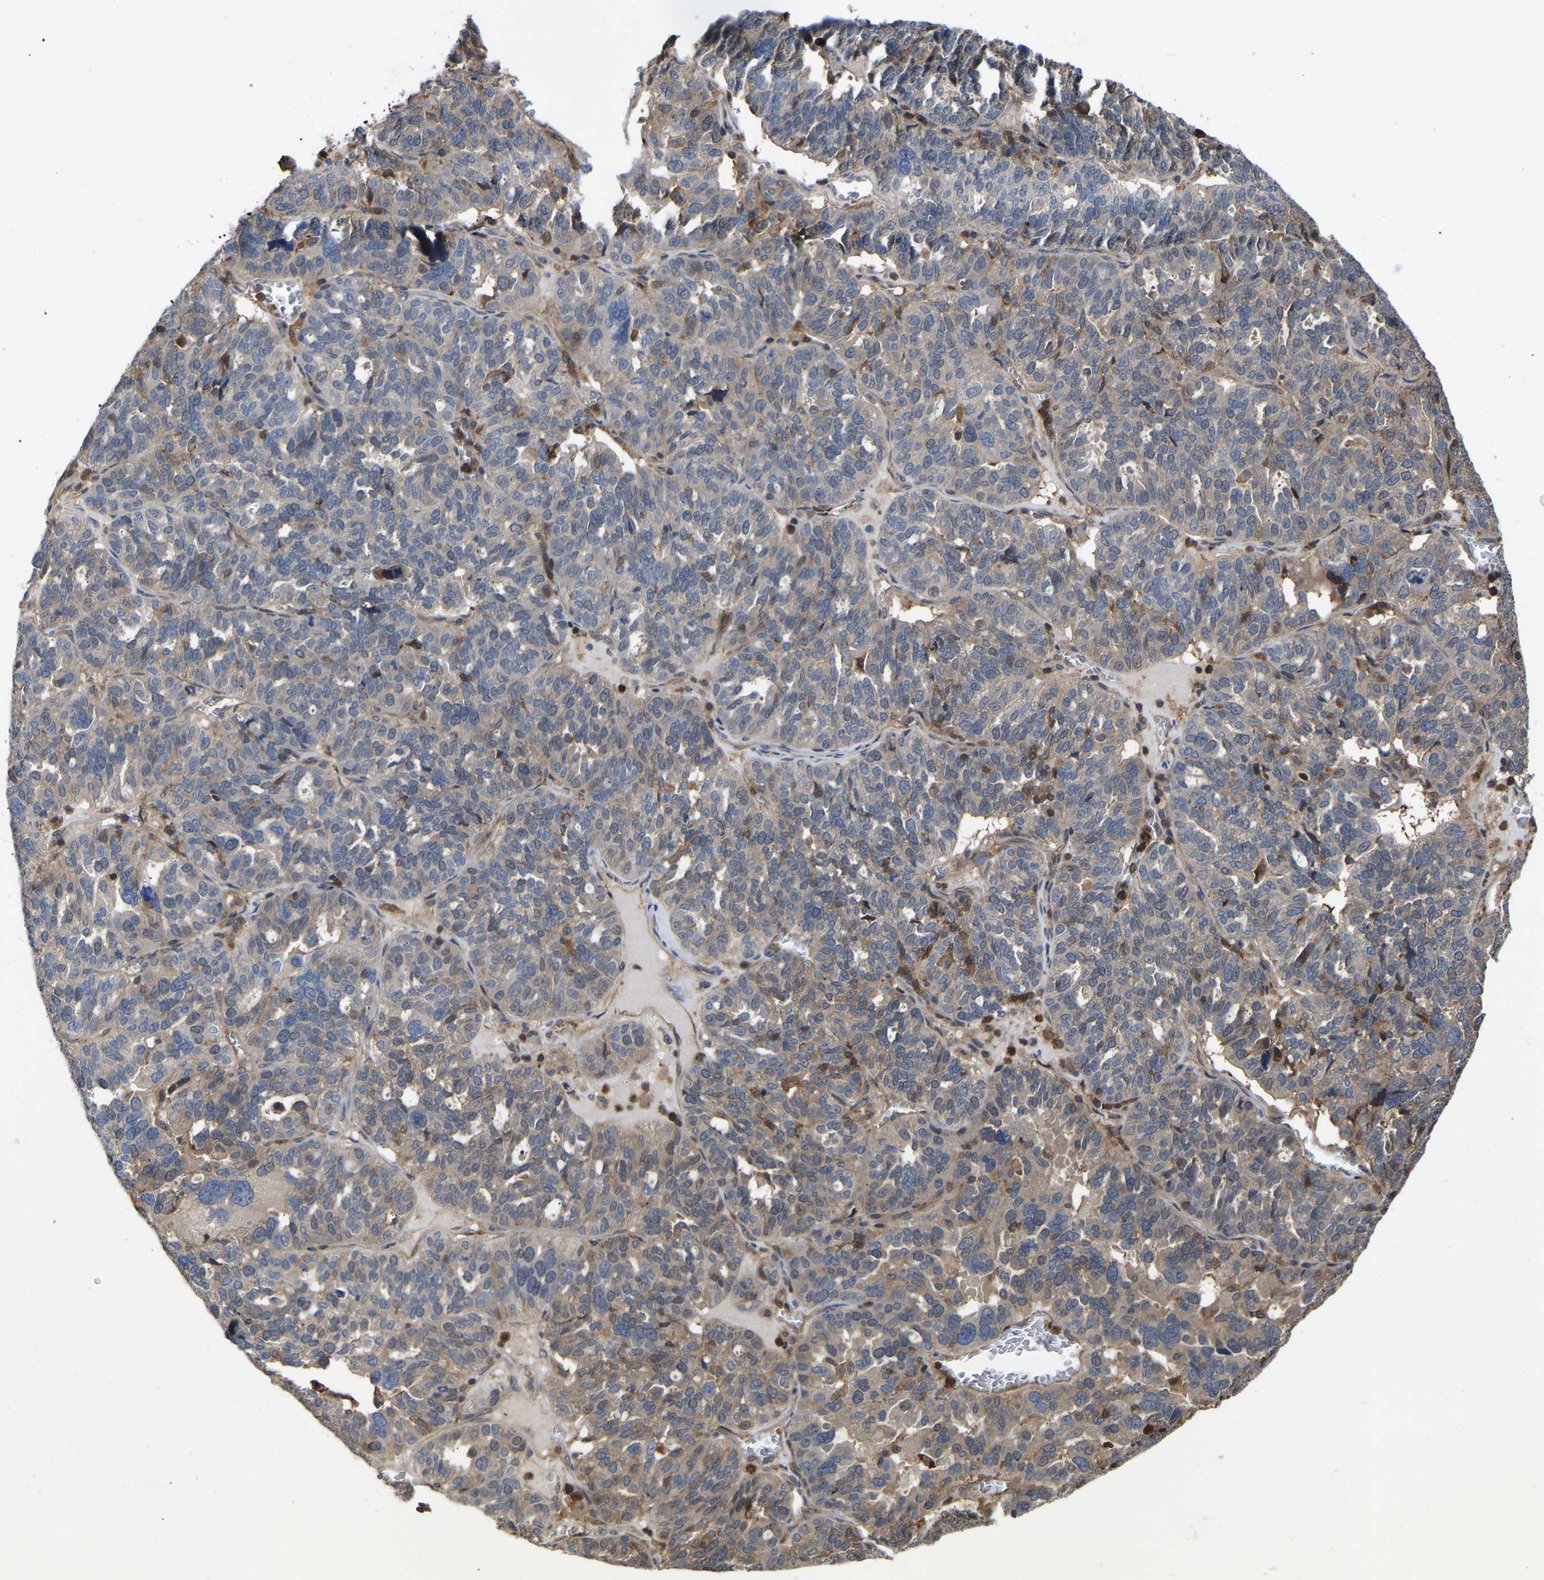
{"staining": {"intensity": "weak", "quantity": "<25%", "location": "cytoplasmic/membranous"}, "tissue": "ovarian cancer", "cell_type": "Tumor cells", "image_type": "cancer", "snomed": [{"axis": "morphology", "description": "Cystadenocarcinoma, serous, NOS"}, {"axis": "topography", "description": "Ovary"}], "caption": "An IHC histopathology image of ovarian serous cystadenocarcinoma is shown. There is no staining in tumor cells of ovarian serous cystadenocarcinoma.", "gene": "CIT", "patient": {"sex": "female", "age": 59}}